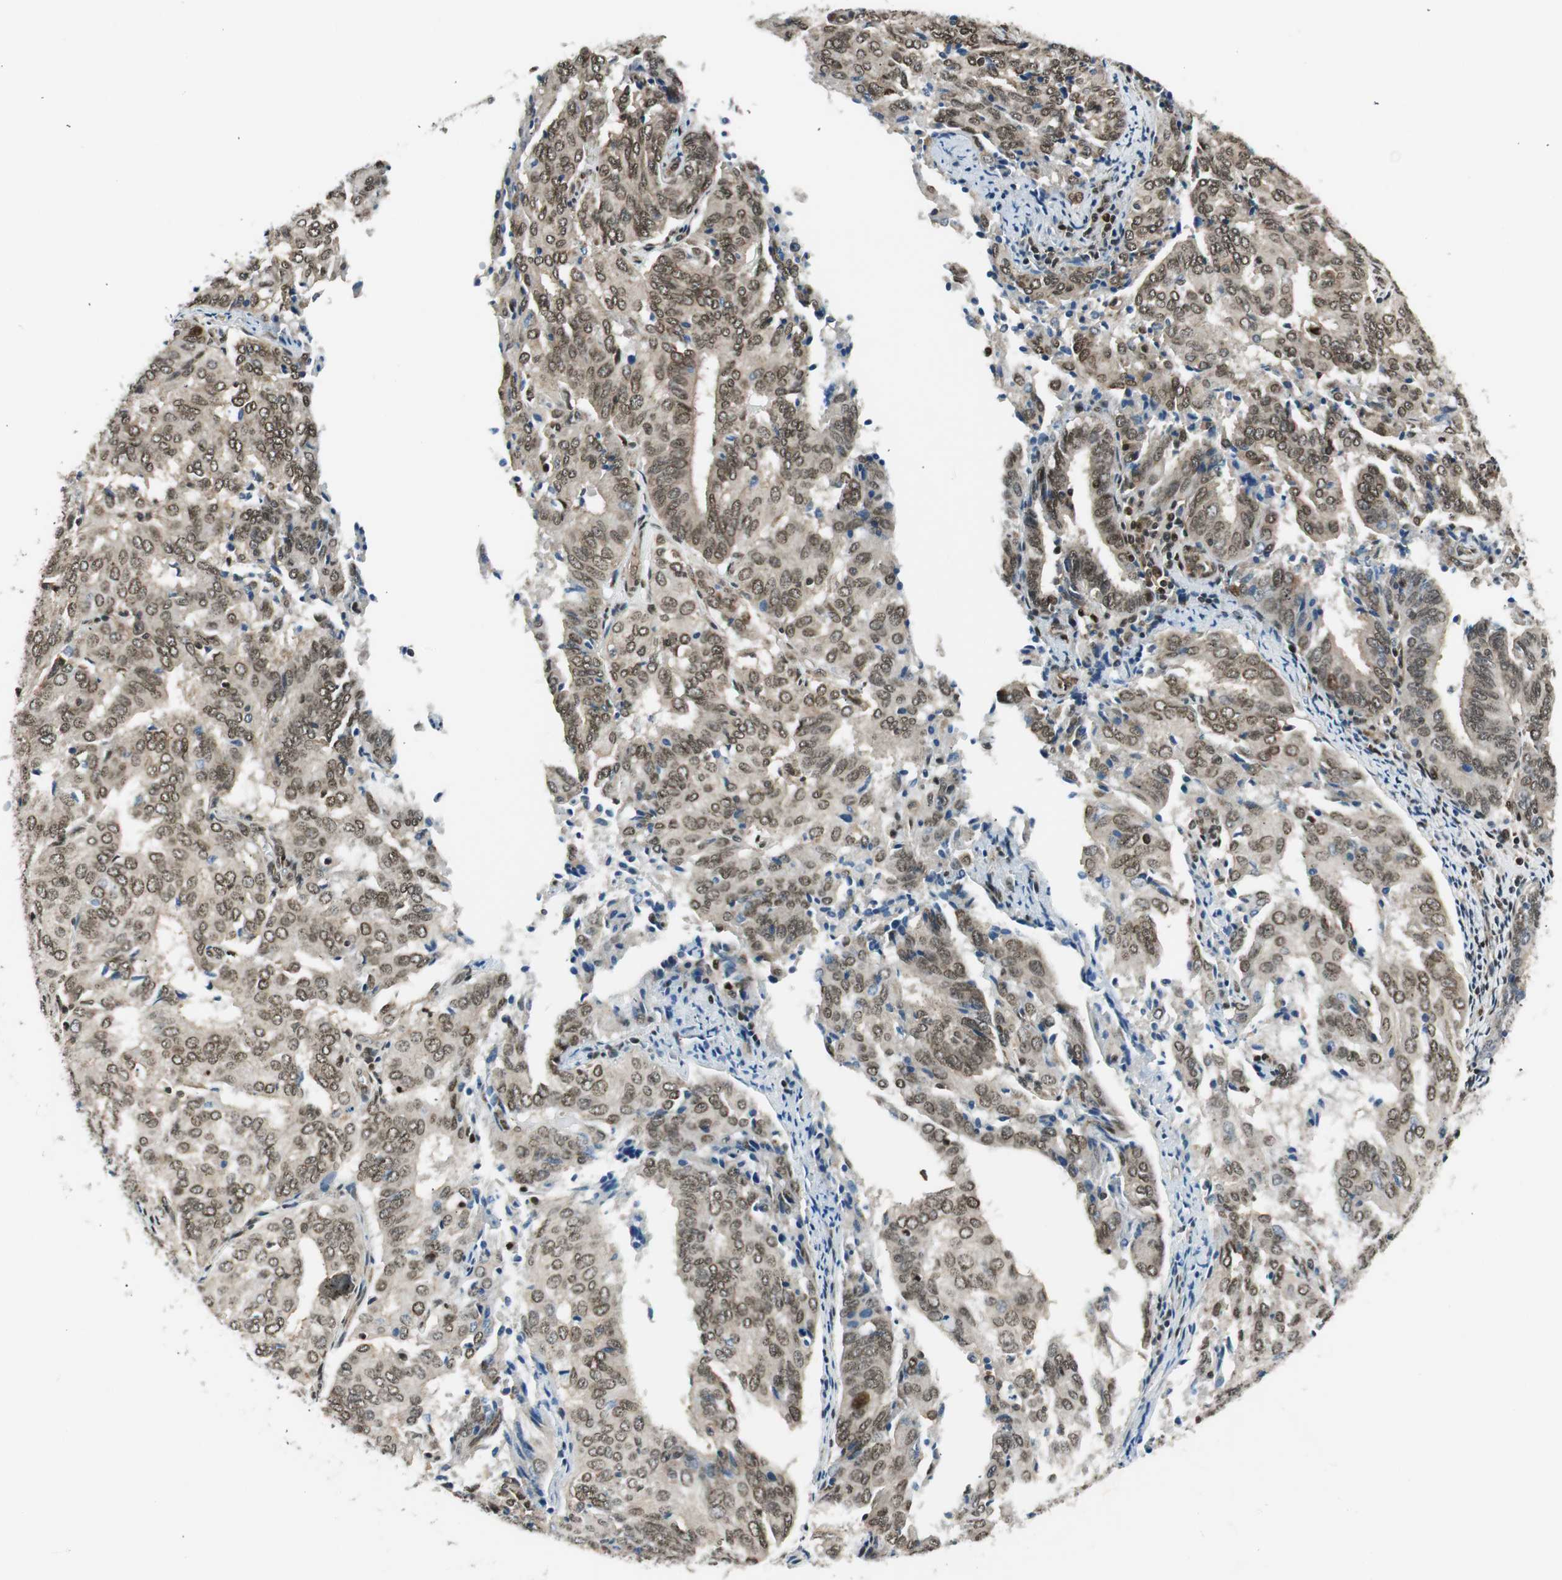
{"staining": {"intensity": "weak", "quantity": ">75%", "location": "nuclear"}, "tissue": "endometrial cancer", "cell_type": "Tumor cells", "image_type": "cancer", "snomed": [{"axis": "morphology", "description": "Adenocarcinoma, NOS"}, {"axis": "topography", "description": "Uterus"}], "caption": "A brown stain highlights weak nuclear positivity of a protein in endometrial adenocarcinoma tumor cells.", "gene": "RING1", "patient": {"sex": "female", "age": 60}}